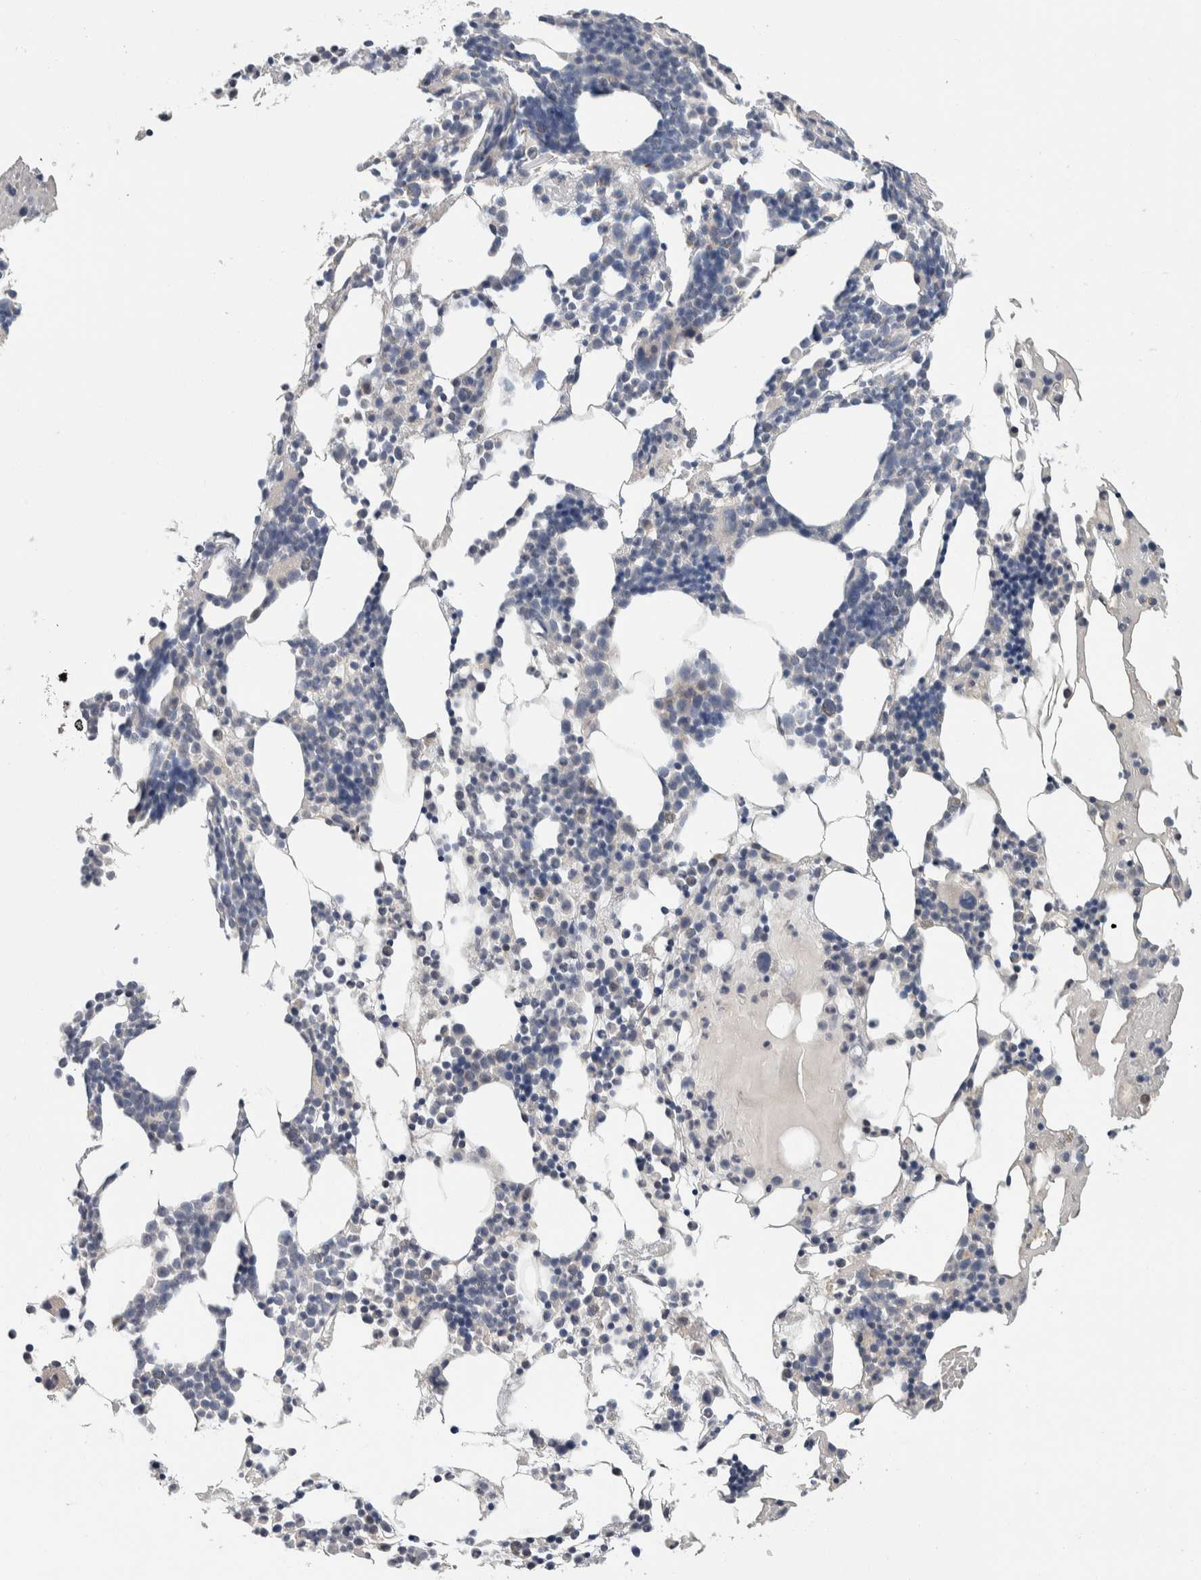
{"staining": {"intensity": "negative", "quantity": "none", "location": "none"}, "tissue": "bone marrow", "cell_type": "Hematopoietic cells", "image_type": "normal", "snomed": [{"axis": "morphology", "description": "Normal tissue, NOS"}, {"axis": "morphology", "description": "Inflammation, NOS"}, {"axis": "topography", "description": "Bone marrow"}], "caption": "This is an IHC micrograph of unremarkable human bone marrow. There is no expression in hematopoietic cells.", "gene": "SHPK", "patient": {"sex": "male", "age": 68}}